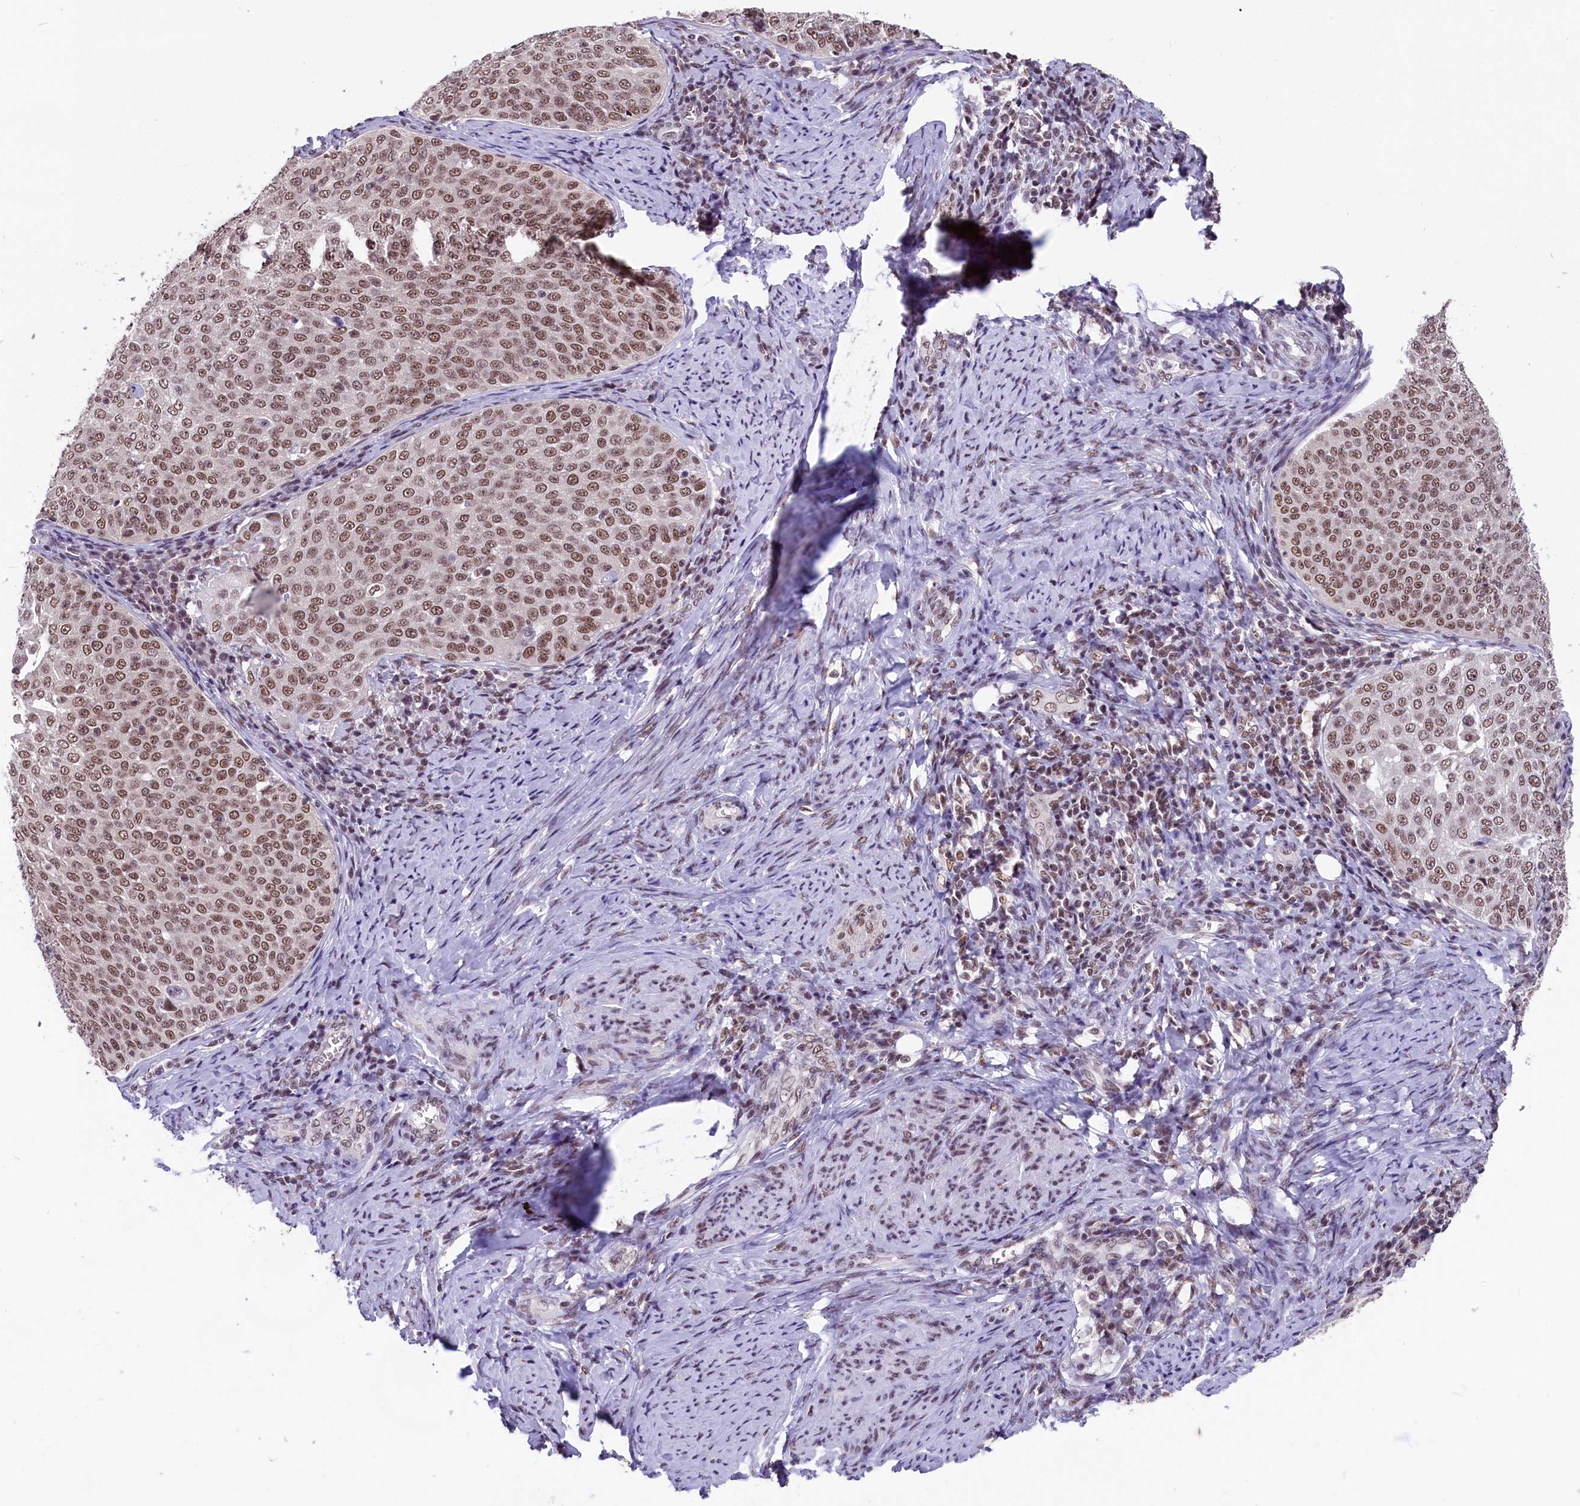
{"staining": {"intensity": "moderate", "quantity": ">75%", "location": "nuclear"}, "tissue": "cervical cancer", "cell_type": "Tumor cells", "image_type": "cancer", "snomed": [{"axis": "morphology", "description": "Squamous cell carcinoma, NOS"}, {"axis": "topography", "description": "Cervix"}], "caption": "Protein analysis of cervical cancer tissue demonstrates moderate nuclear staining in about >75% of tumor cells. (Brightfield microscopy of DAB IHC at high magnification).", "gene": "ZC3H4", "patient": {"sex": "female", "age": 57}}